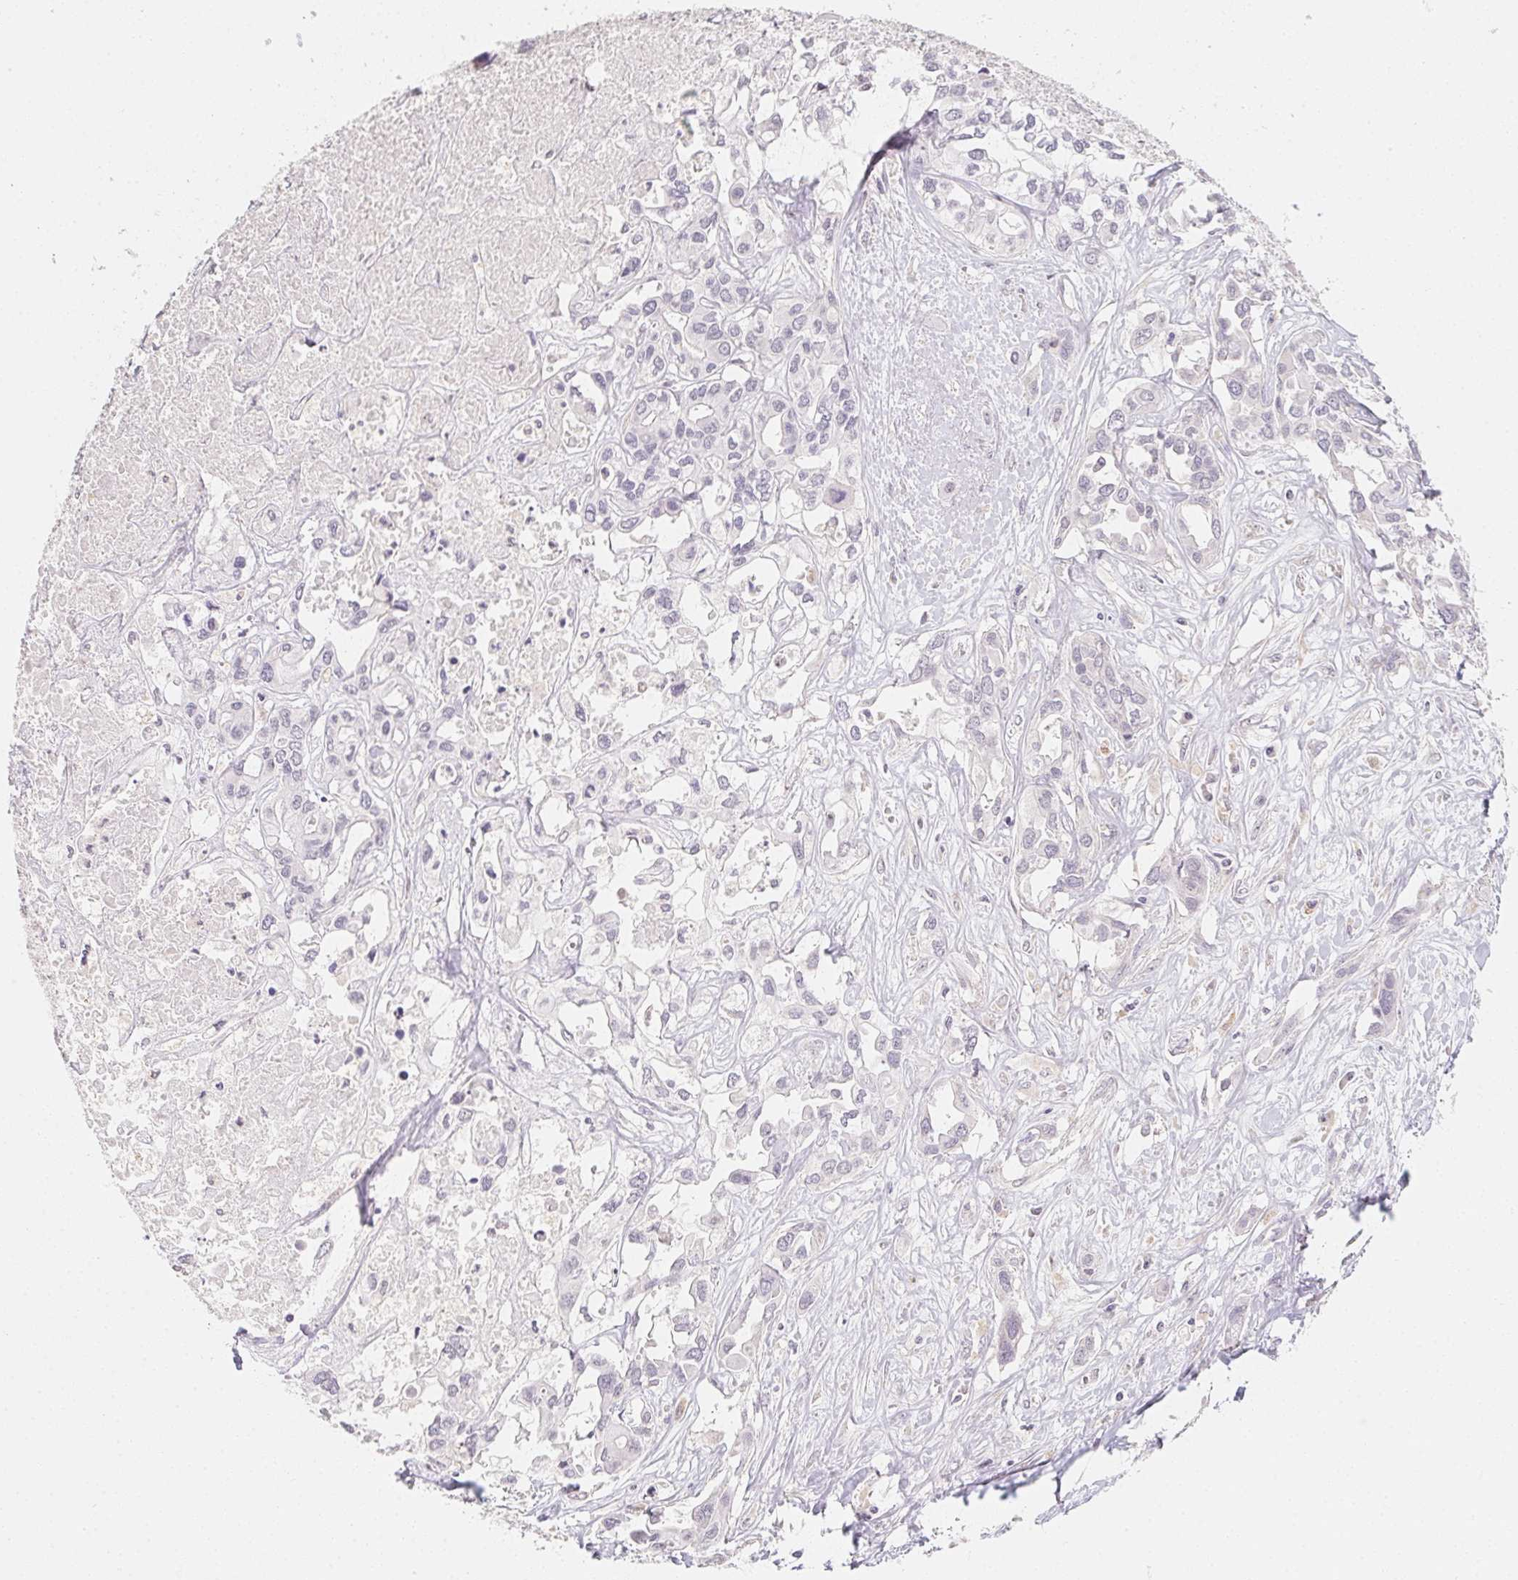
{"staining": {"intensity": "negative", "quantity": "none", "location": "none"}, "tissue": "liver cancer", "cell_type": "Tumor cells", "image_type": "cancer", "snomed": [{"axis": "morphology", "description": "Cholangiocarcinoma"}, {"axis": "topography", "description": "Liver"}], "caption": "Cholangiocarcinoma (liver) was stained to show a protein in brown. There is no significant expression in tumor cells.", "gene": "SLC6A18", "patient": {"sex": "female", "age": 64}}